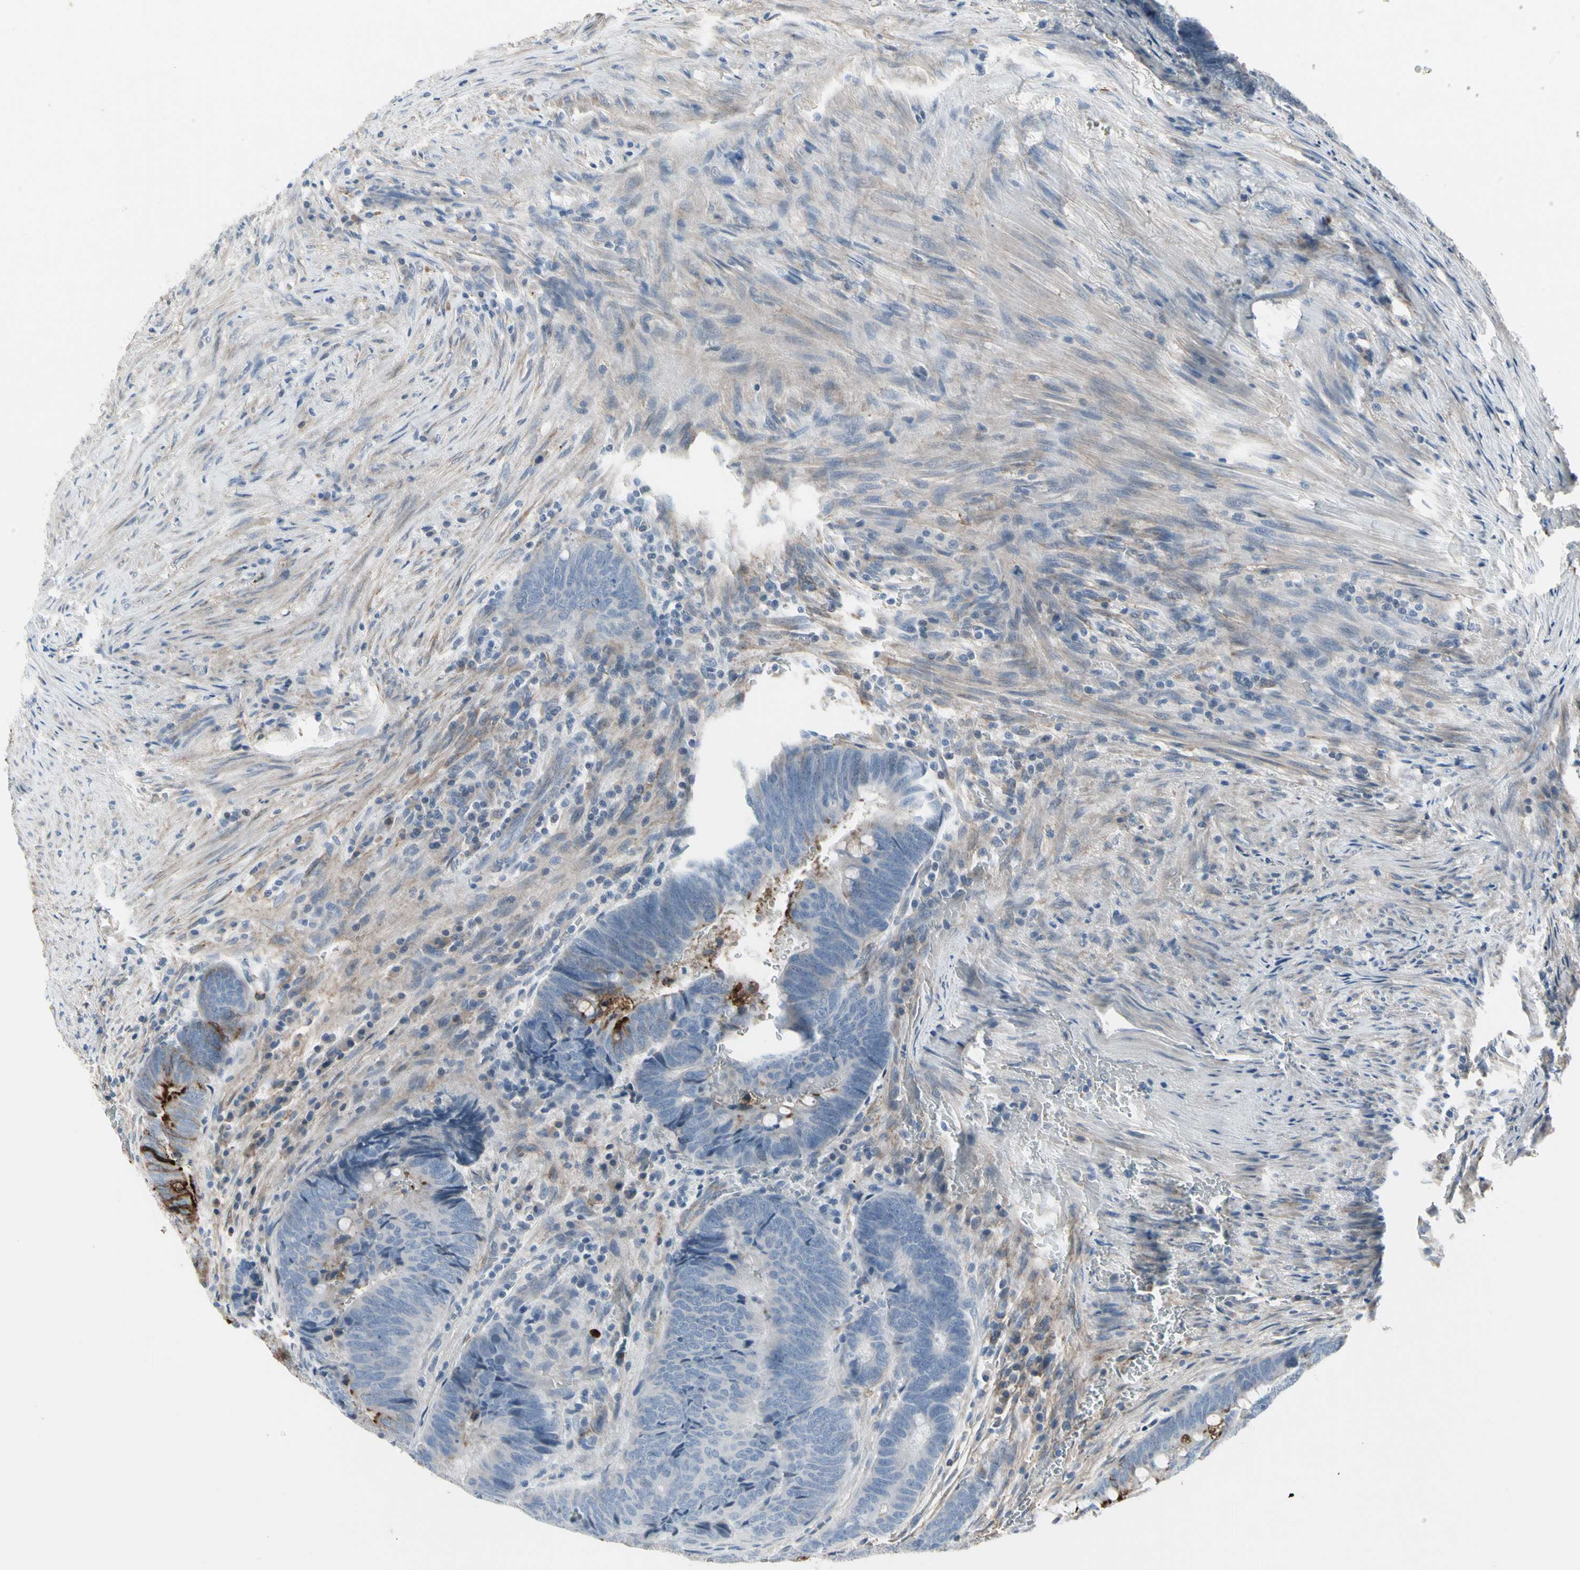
{"staining": {"intensity": "negative", "quantity": "none", "location": "none"}, "tissue": "colorectal cancer", "cell_type": "Tumor cells", "image_type": "cancer", "snomed": [{"axis": "morphology", "description": "Normal tissue, NOS"}, {"axis": "morphology", "description": "Adenocarcinoma, NOS"}, {"axis": "topography", "description": "Rectum"}, {"axis": "topography", "description": "Peripheral nerve tissue"}], "caption": "Immunohistochemistry of human adenocarcinoma (colorectal) reveals no positivity in tumor cells.", "gene": "PIGR", "patient": {"sex": "male", "age": 92}}